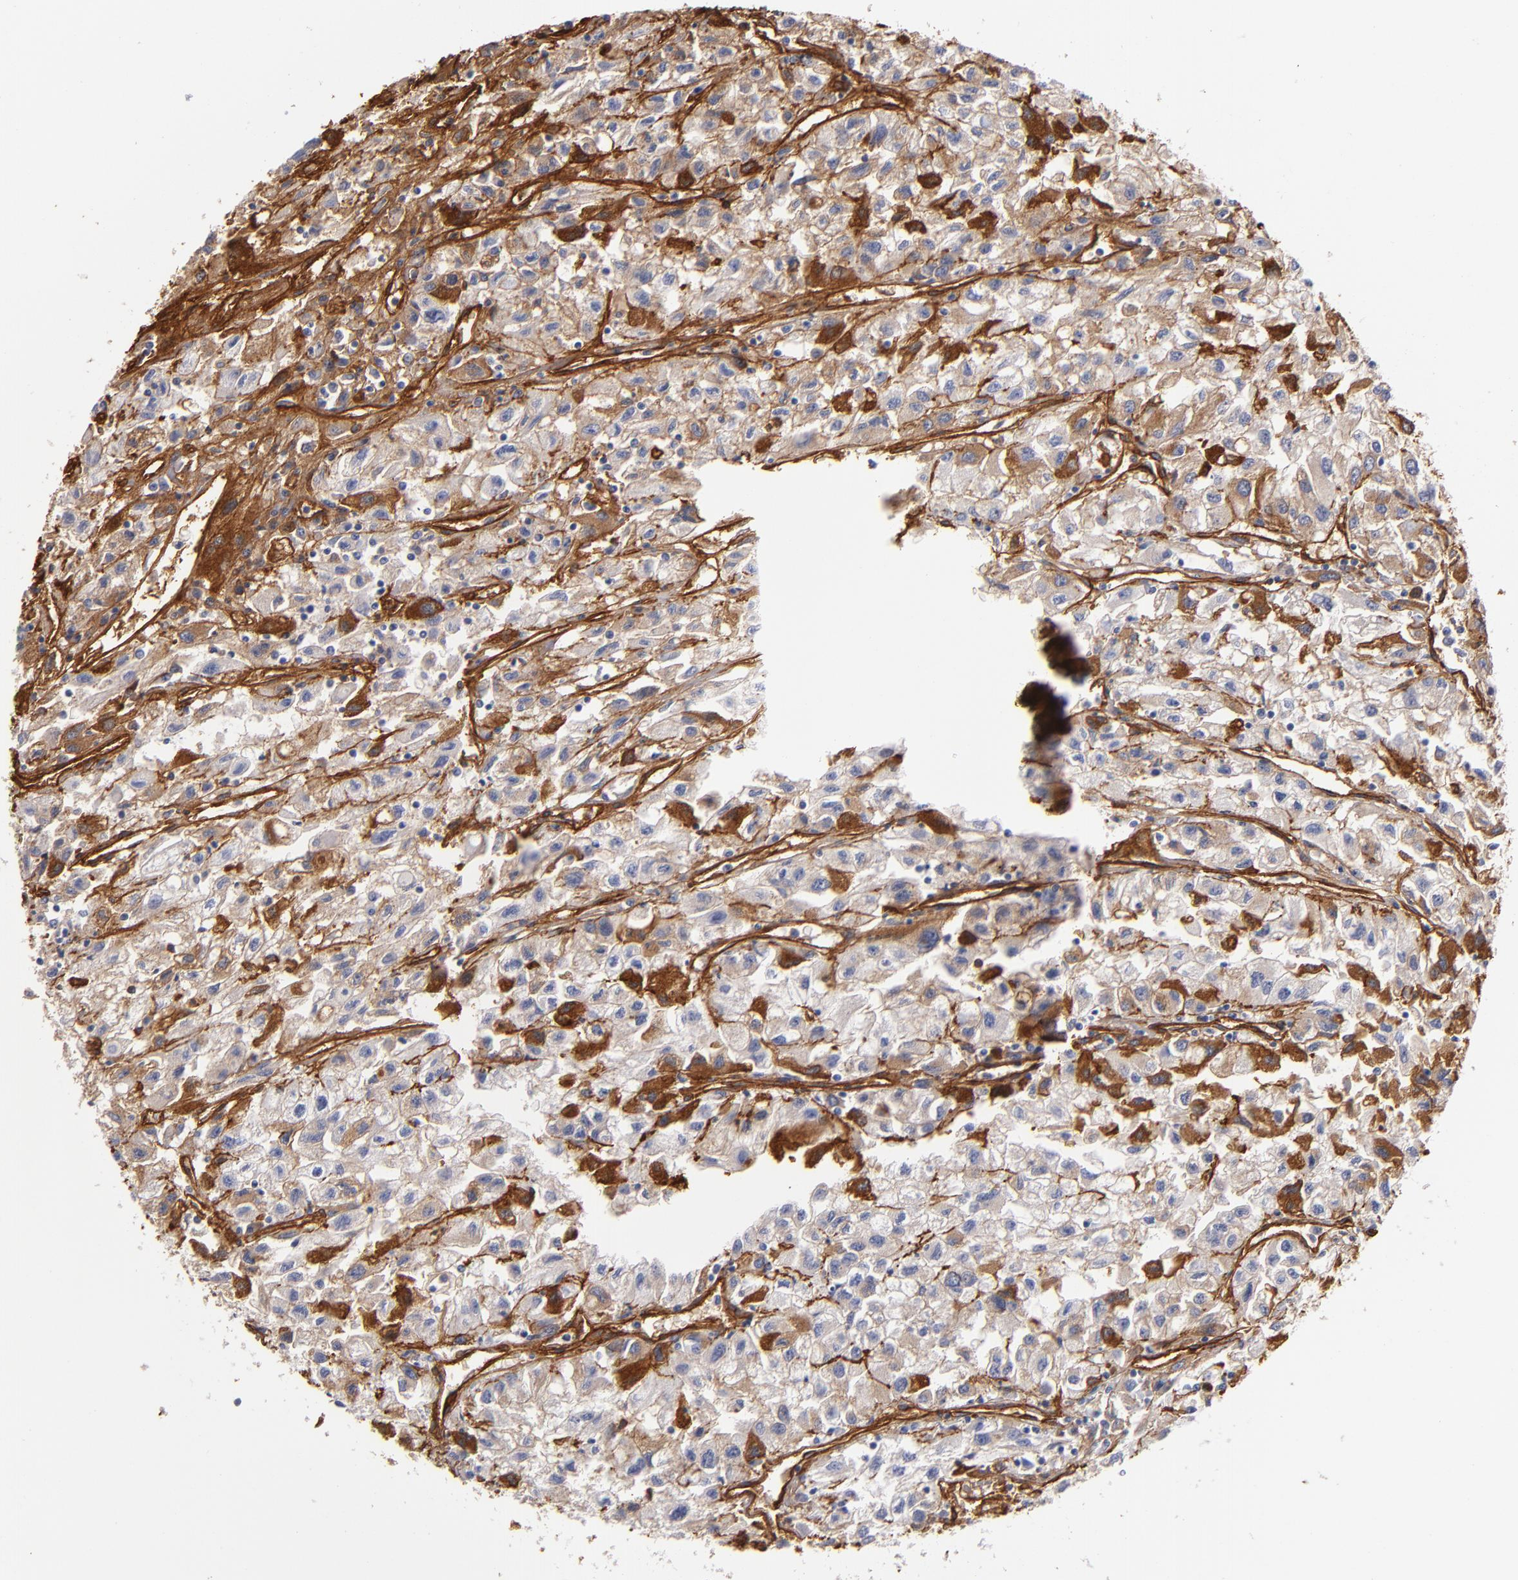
{"staining": {"intensity": "moderate", "quantity": ">75%", "location": "cytoplasmic/membranous"}, "tissue": "renal cancer", "cell_type": "Tumor cells", "image_type": "cancer", "snomed": [{"axis": "morphology", "description": "Adenocarcinoma, NOS"}, {"axis": "topography", "description": "Kidney"}], "caption": "Renal cancer stained with a protein marker demonstrates moderate staining in tumor cells.", "gene": "LAMC1", "patient": {"sex": "male", "age": 59}}